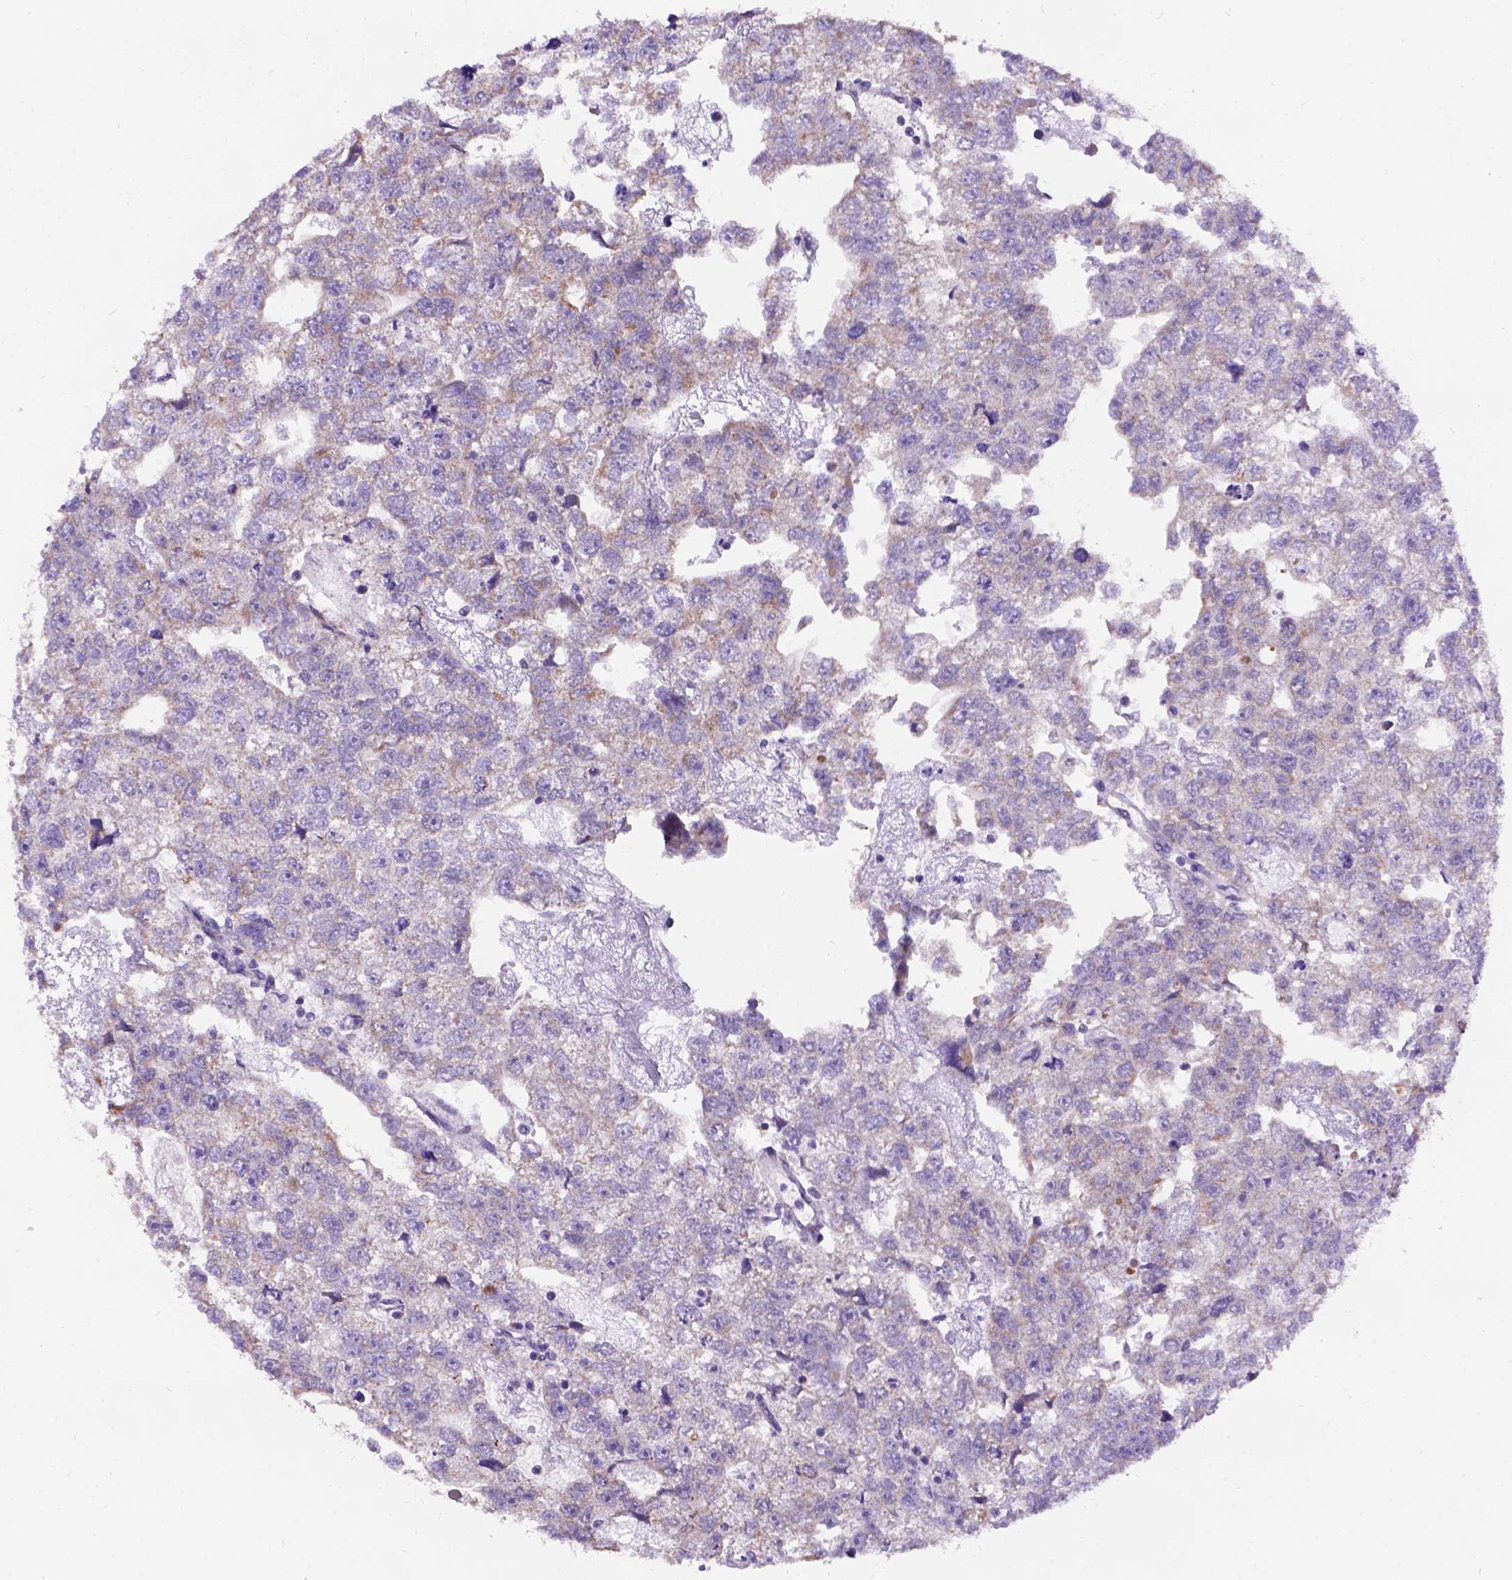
{"staining": {"intensity": "weak", "quantity": "25%-75%", "location": "cytoplasmic/membranous"}, "tissue": "testis cancer", "cell_type": "Tumor cells", "image_type": "cancer", "snomed": [{"axis": "morphology", "description": "Carcinoma, Embryonal, NOS"}, {"axis": "morphology", "description": "Teratoma, malignant, NOS"}, {"axis": "topography", "description": "Testis"}], "caption": "High-magnification brightfield microscopy of testis cancer stained with DAB (3,3'-diaminobenzidine) (brown) and counterstained with hematoxylin (blue). tumor cells exhibit weak cytoplasmic/membranous staining is appreciated in about25%-75% of cells. (brown staining indicates protein expression, while blue staining denotes nuclei).", "gene": "L2HGDH", "patient": {"sex": "male", "age": 44}}